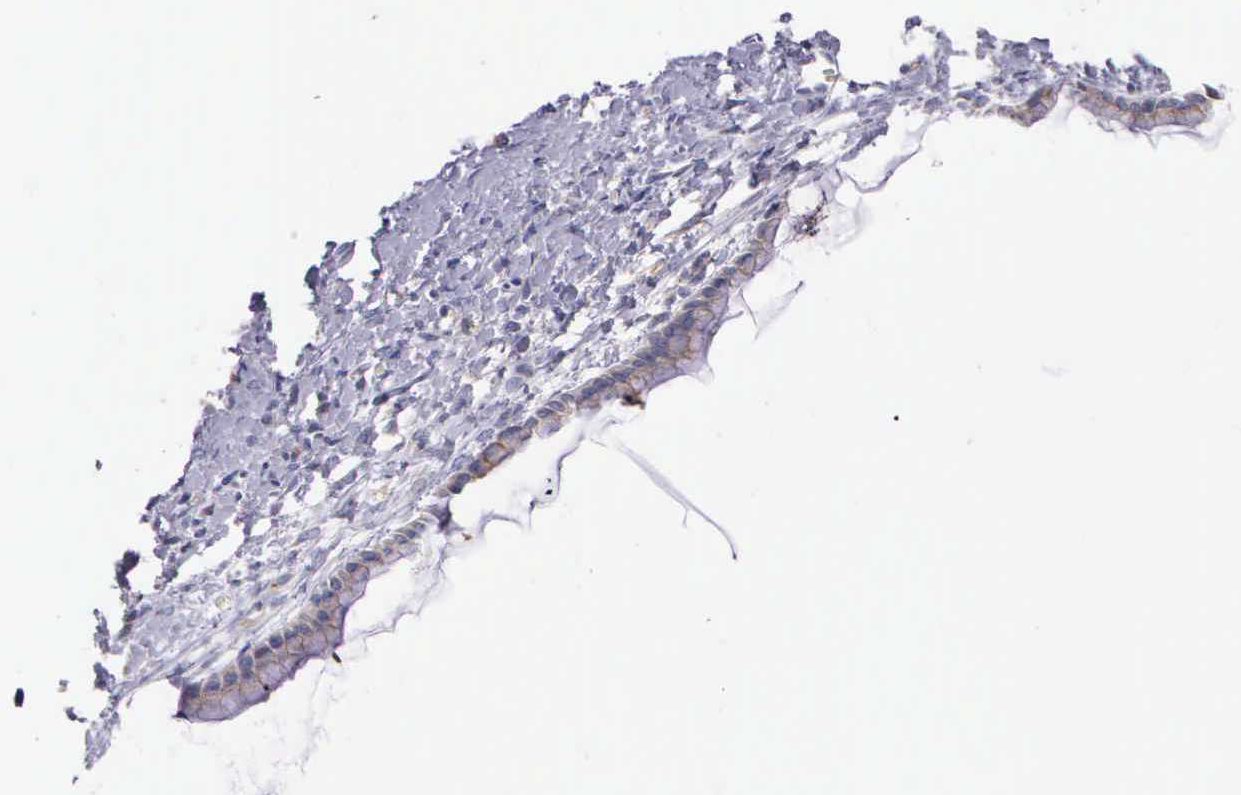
{"staining": {"intensity": "weak", "quantity": "25%-75%", "location": "cytoplasmic/membranous"}, "tissue": "ovarian cancer", "cell_type": "Tumor cells", "image_type": "cancer", "snomed": [{"axis": "morphology", "description": "Cystadenocarcinoma, mucinous, NOS"}, {"axis": "topography", "description": "Ovary"}], "caption": "This histopathology image exhibits immunohistochemistry staining of human ovarian cancer (mucinous cystadenocarcinoma), with low weak cytoplasmic/membranous expression in approximately 25%-75% of tumor cells.", "gene": "MIA2", "patient": {"sex": "female", "age": 25}}